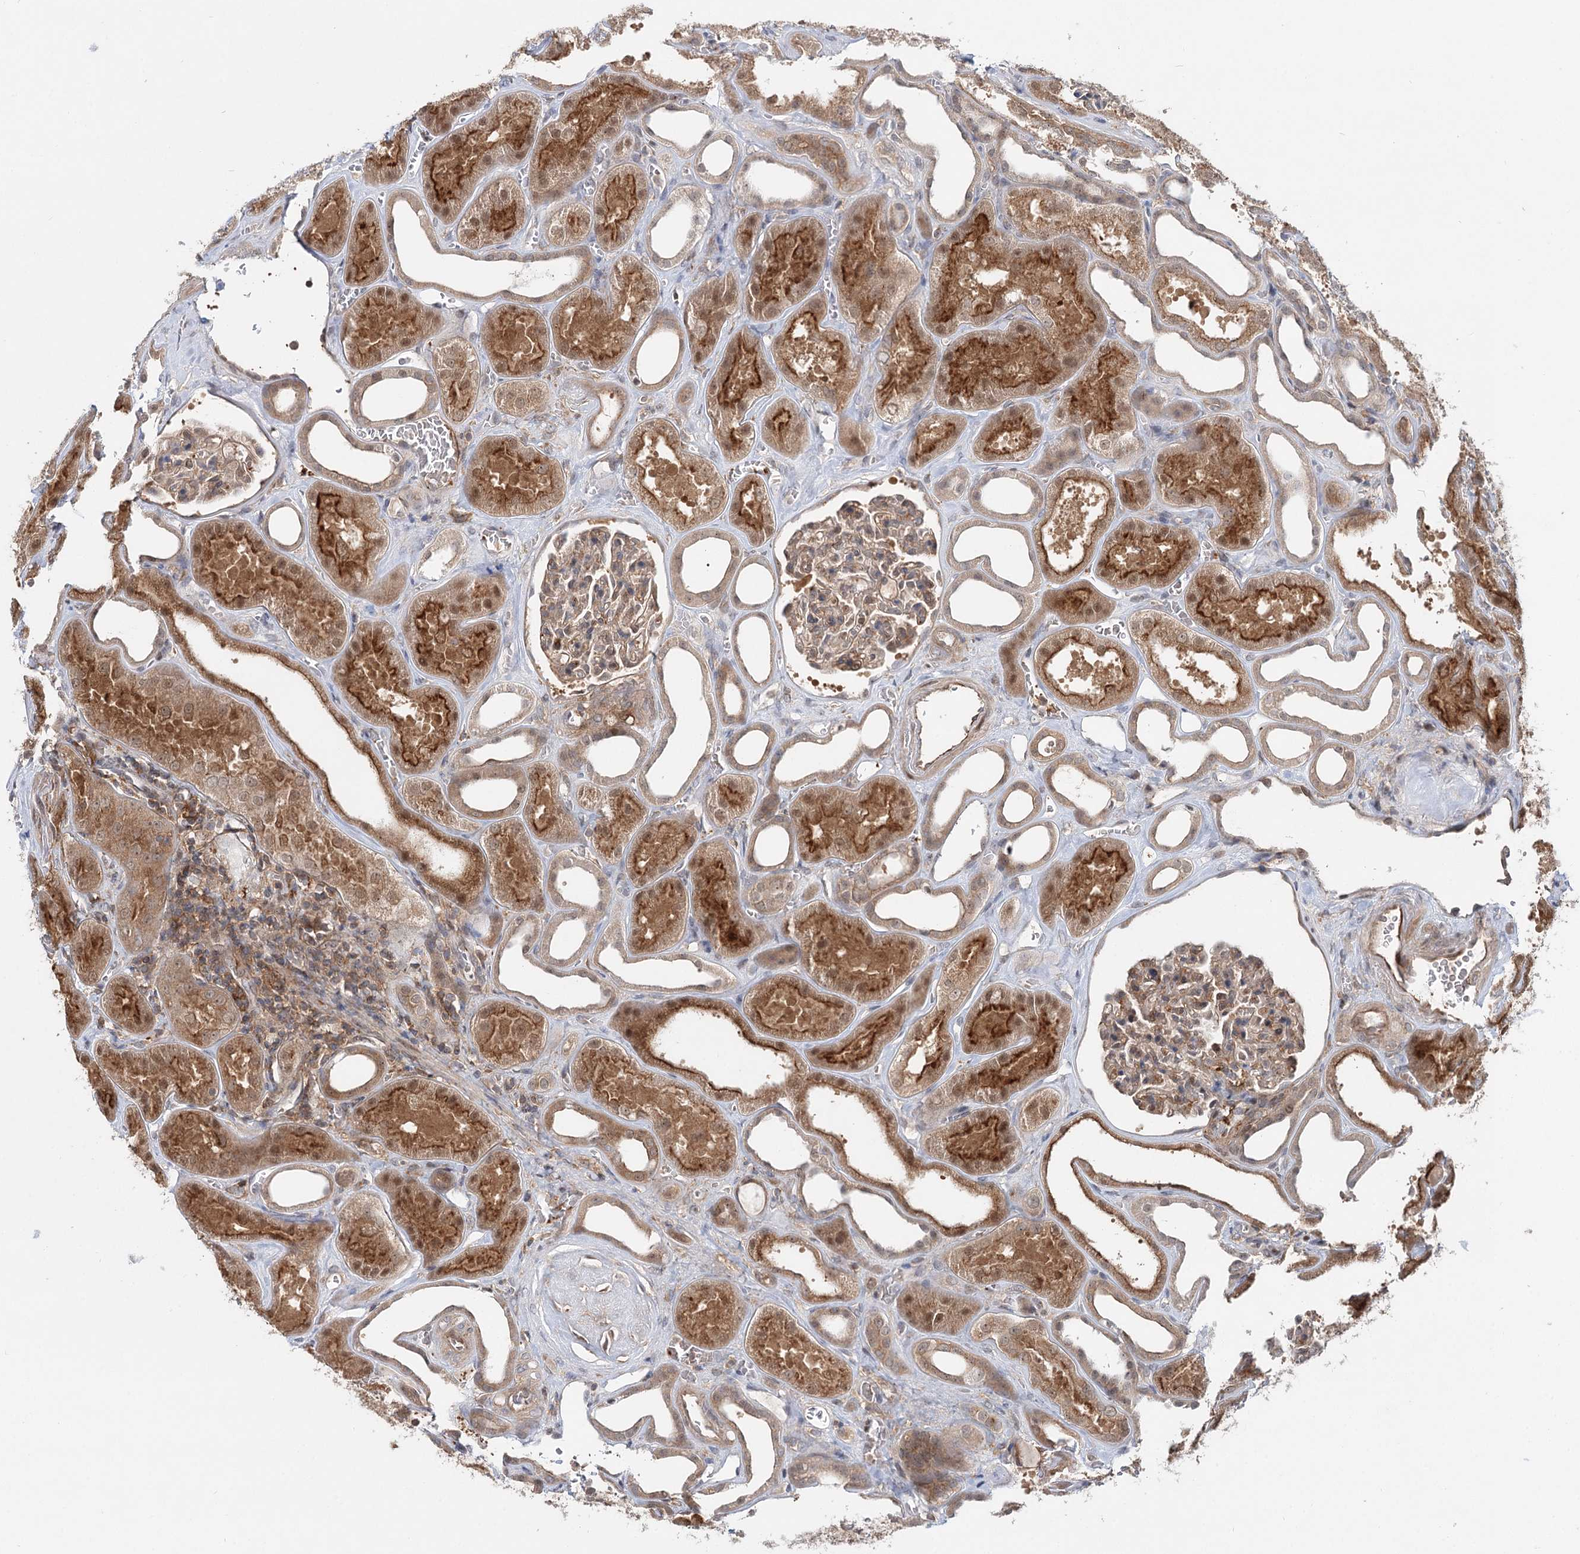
{"staining": {"intensity": "weak", "quantity": ">75%", "location": "cytoplasmic/membranous,nuclear"}, "tissue": "kidney", "cell_type": "Cells in glomeruli", "image_type": "normal", "snomed": [{"axis": "morphology", "description": "Normal tissue, NOS"}, {"axis": "morphology", "description": "Adenocarcinoma, NOS"}, {"axis": "topography", "description": "Kidney"}], "caption": "An immunohistochemistry (IHC) photomicrograph of benign tissue is shown. Protein staining in brown shows weak cytoplasmic/membranous,nuclear positivity in kidney within cells in glomeruli.", "gene": "WDR44", "patient": {"sex": "female", "age": 68}}